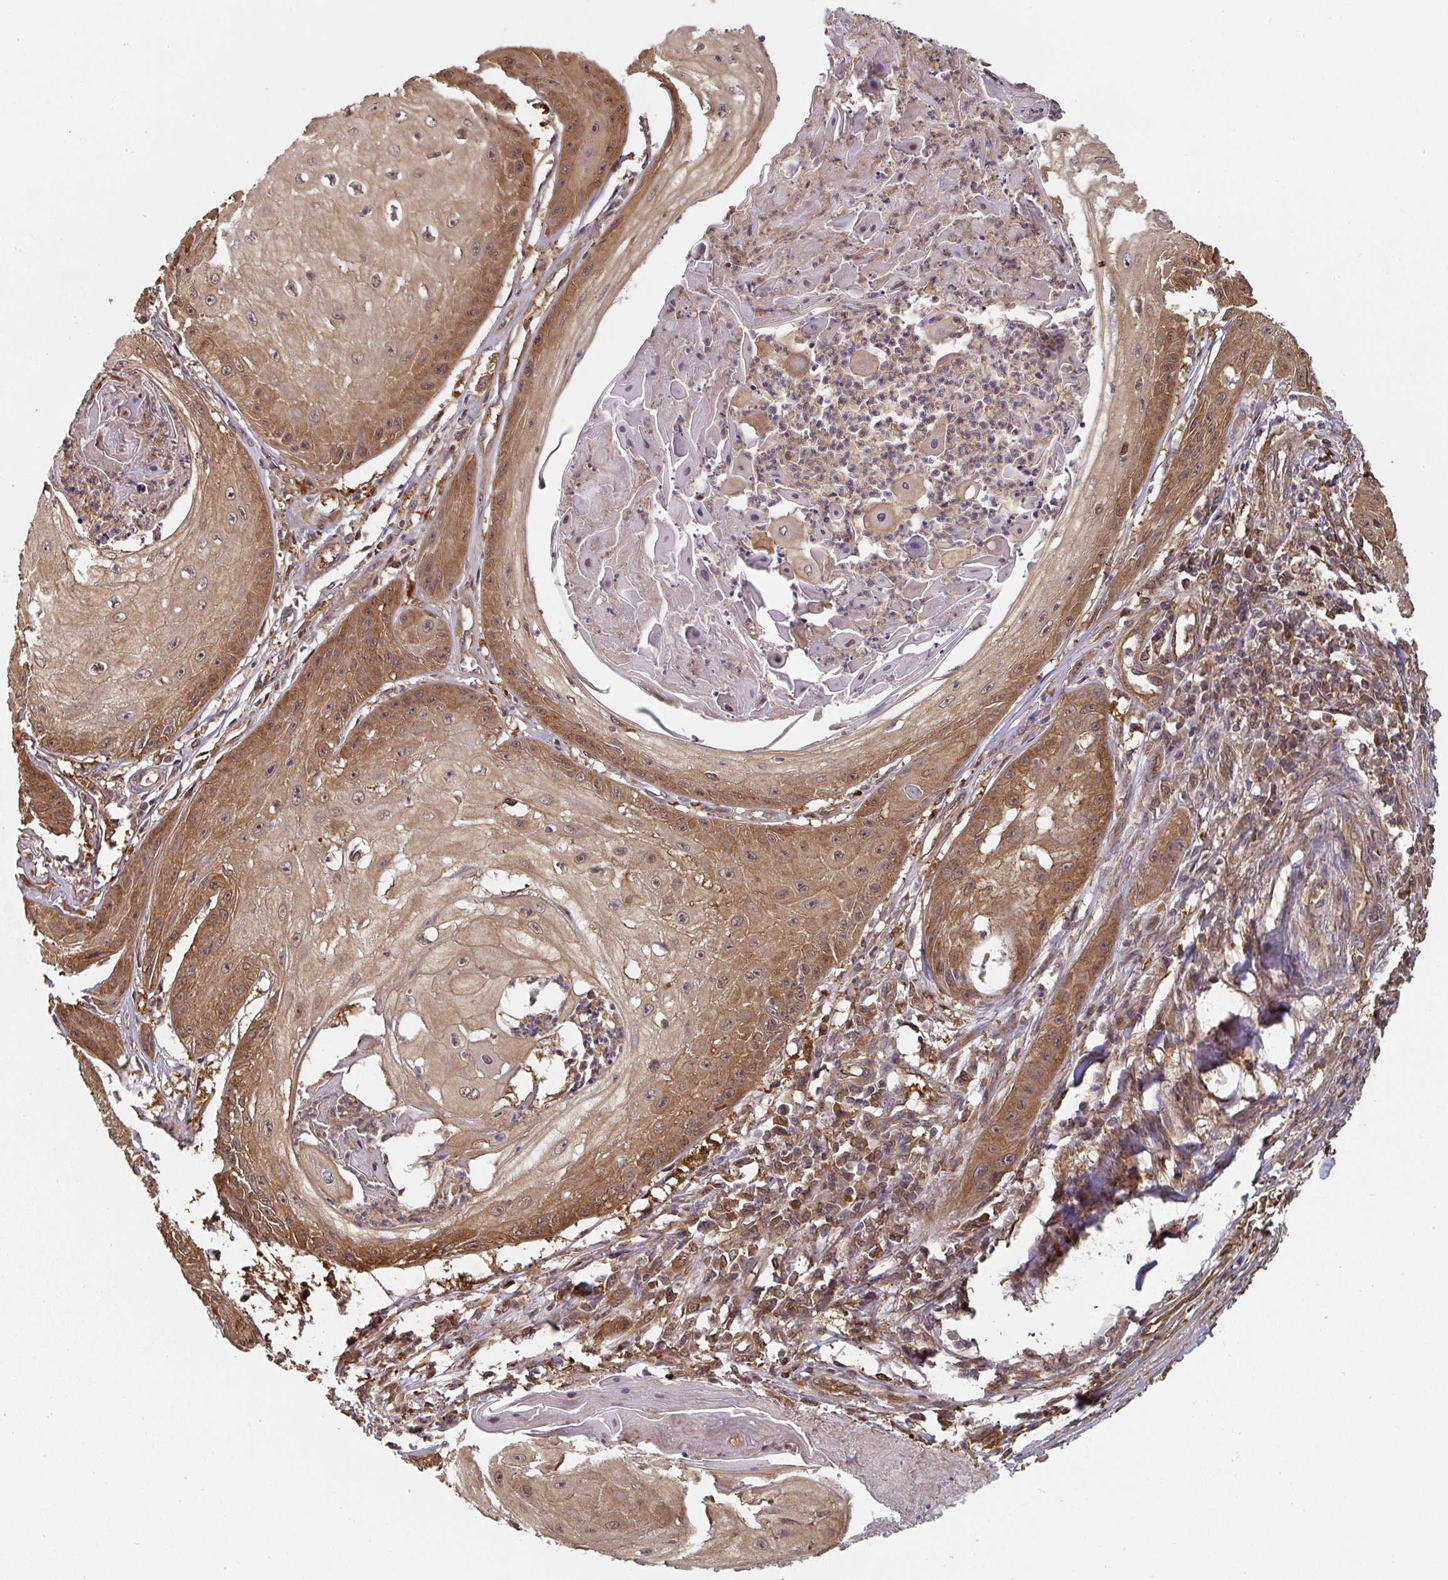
{"staining": {"intensity": "moderate", "quantity": ">75%", "location": "cytoplasmic/membranous"}, "tissue": "skin cancer", "cell_type": "Tumor cells", "image_type": "cancer", "snomed": [{"axis": "morphology", "description": "Squamous cell carcinoma, NOS"}, {"axis": "topography", "description": "Skin"}], "caption": "Human skin cancer (squamous cell carcinoma) stained with a brown dye reveals moderate cytoplasmic/membranous positive expression in approximately >75% of tumor cells.", "gene": "ST13", "patient": {"sex": "male", "age": 70}}